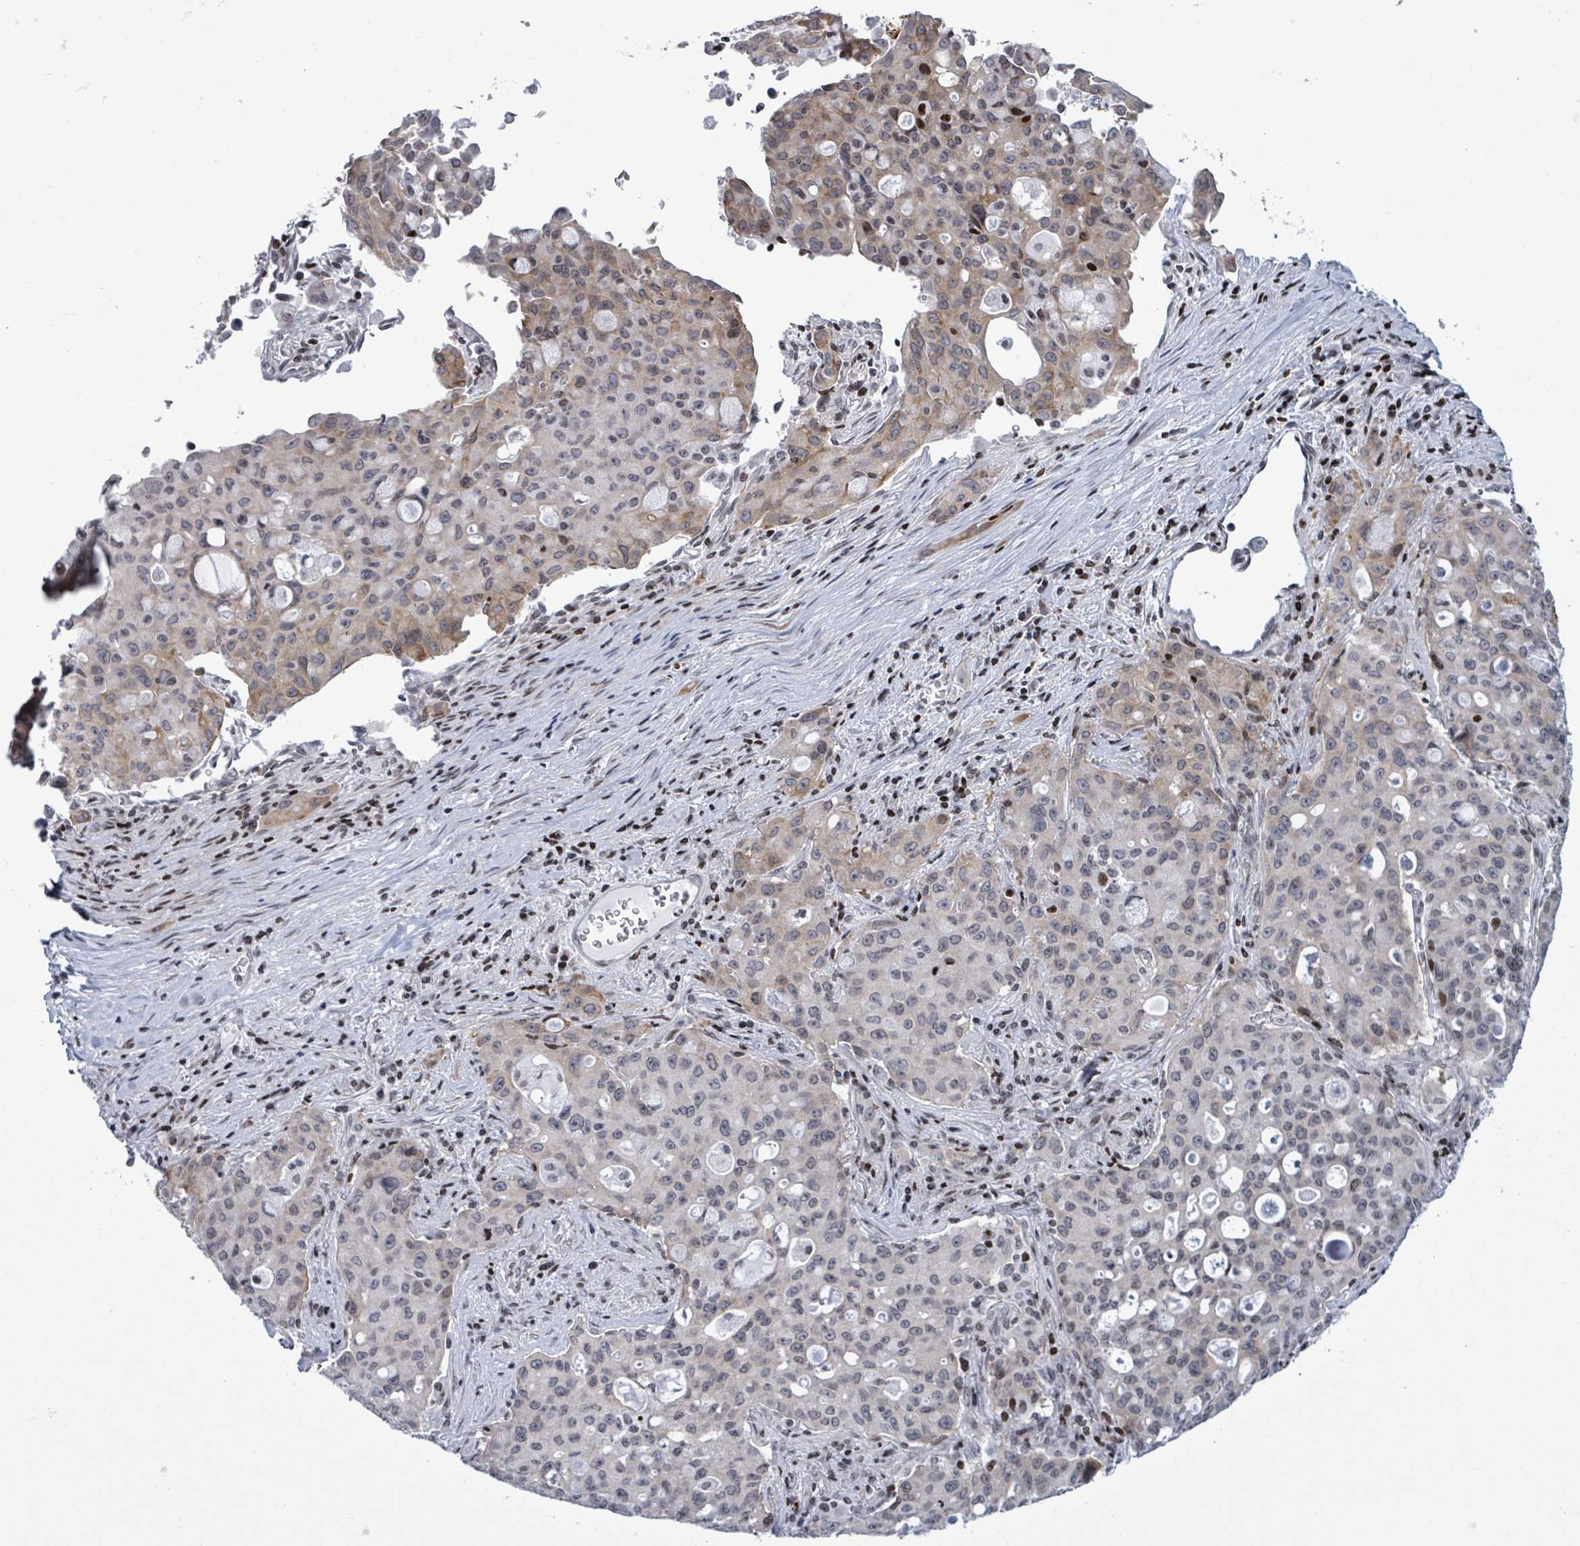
{"staining": {"intensity": "moderate", "quantity": "<25%", "location": "cytoplasmic/membranous,nuclear"}, "tissue": "lung cancer", "cell_type": "Tumor cells", "image_type": "cancer", "snomed": [{"axis": "morphology", "description": "Adenocarcinoma, NOS"}, {"axis": "topography", "description": "Lung"}], "caption": "Lung adenocarcinoma stained with DAB IHC demonstrates low levels of moderate cytoplasmic/membranous and nuclear expression in about <25% of tumor cells.", "gene": "FNDC4", "patient": {"sex": "female", "age": 44}}